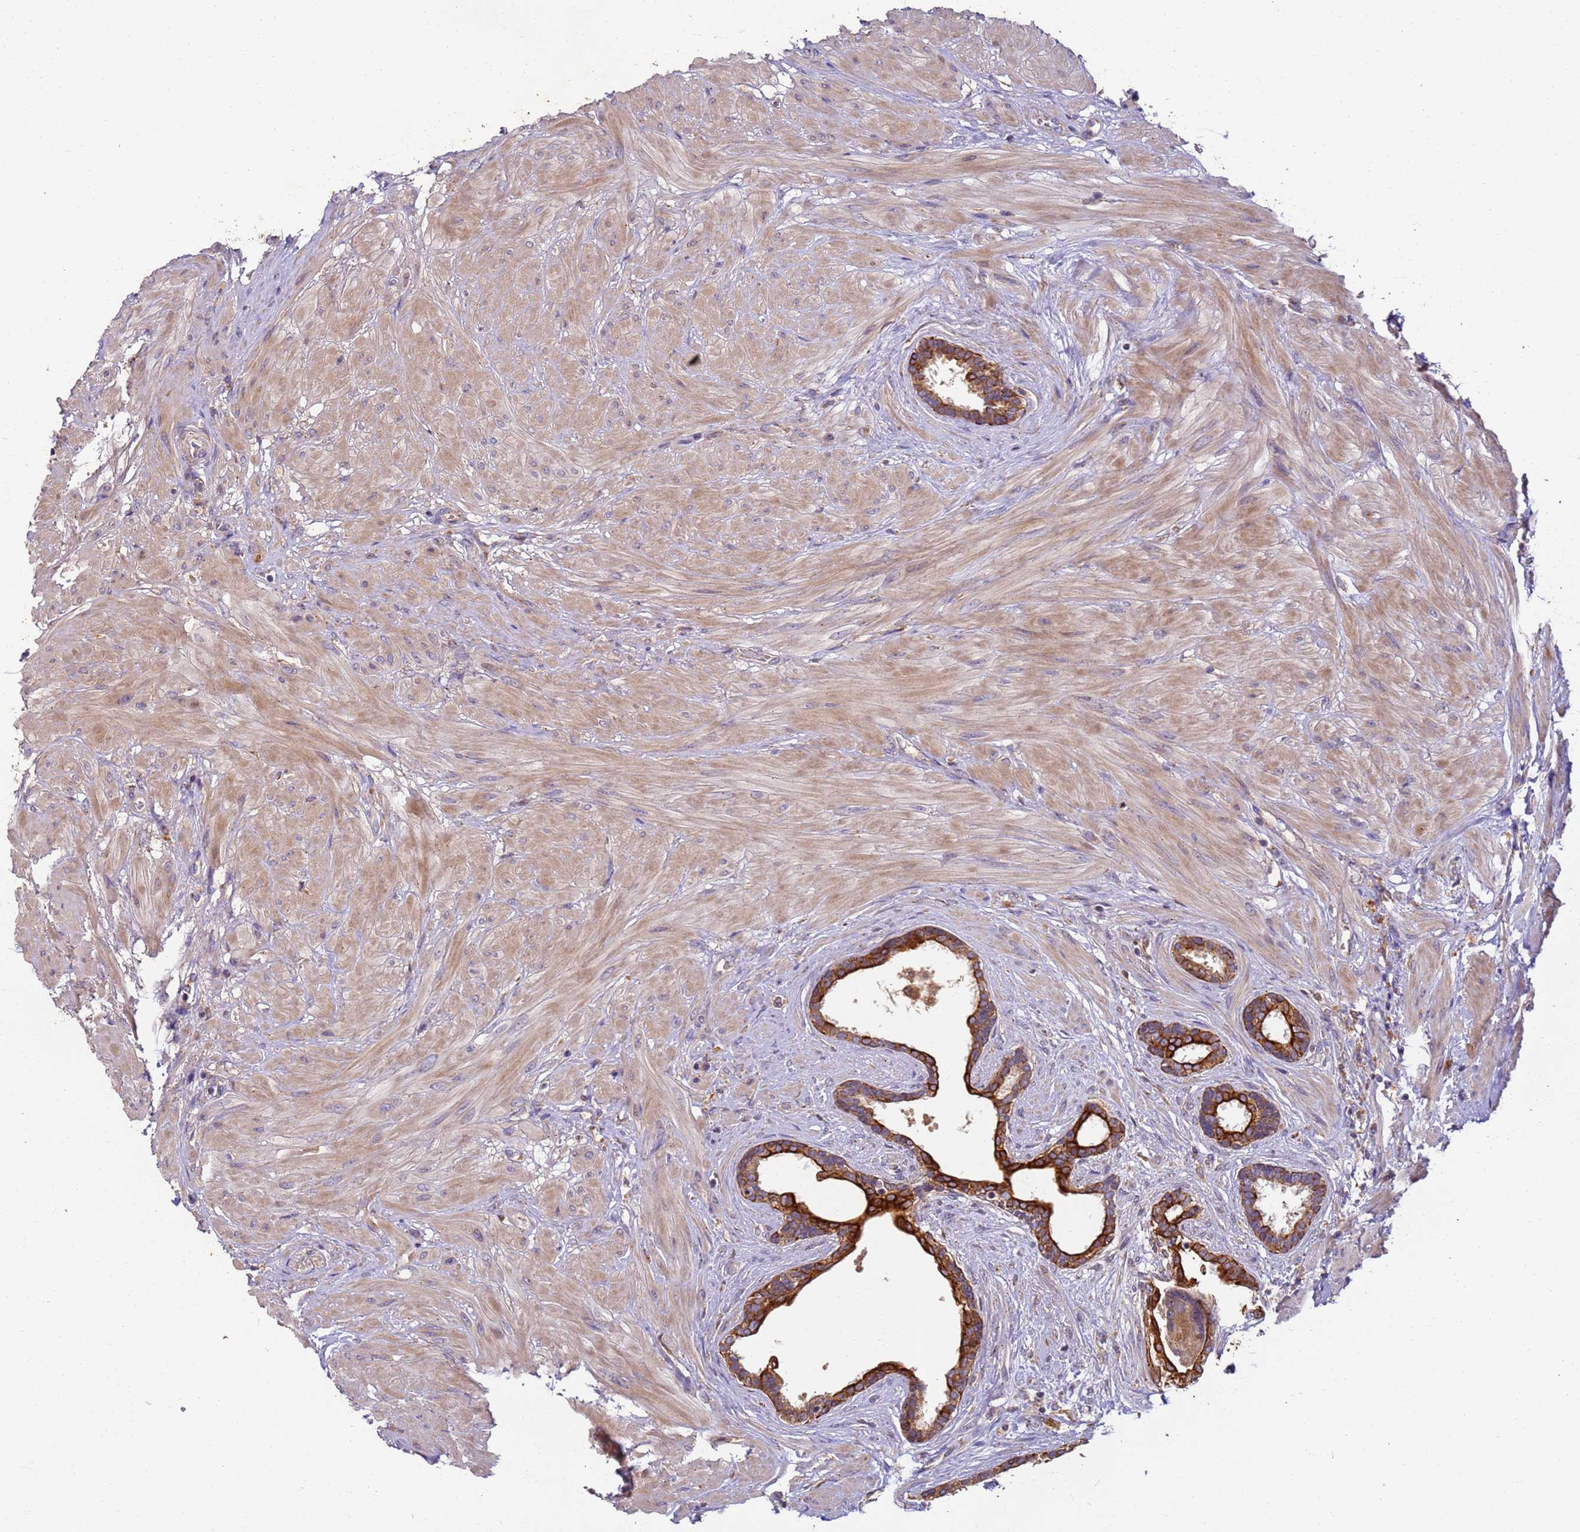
{"staining": {"intensity": "strong", "quantity": "25%-75%", "location": "cytoplasmic/membranous"}, "tissue": "prostate", "cell_type": "Glandular cells", "image_type": "normal", "snomed": [{"axis": "morphology", "description": "Normal tissue, NOS"}, {"axis": "topography", "description": "Prostate"}], "caption": "Immunohistochemical staining of unremarkable human prostate shows strong cytoplasmic/membranous protein staining in approximately 25%-75% of glandular cells. The staining is performed using DAB (3,3'-diaminobenzidine) brown chromogen to label protein expression. The nuclei are counter-stained blue using hematoxylin.", "gene": "TIGAR", "patient": {"sex": "male", "age": 48}}